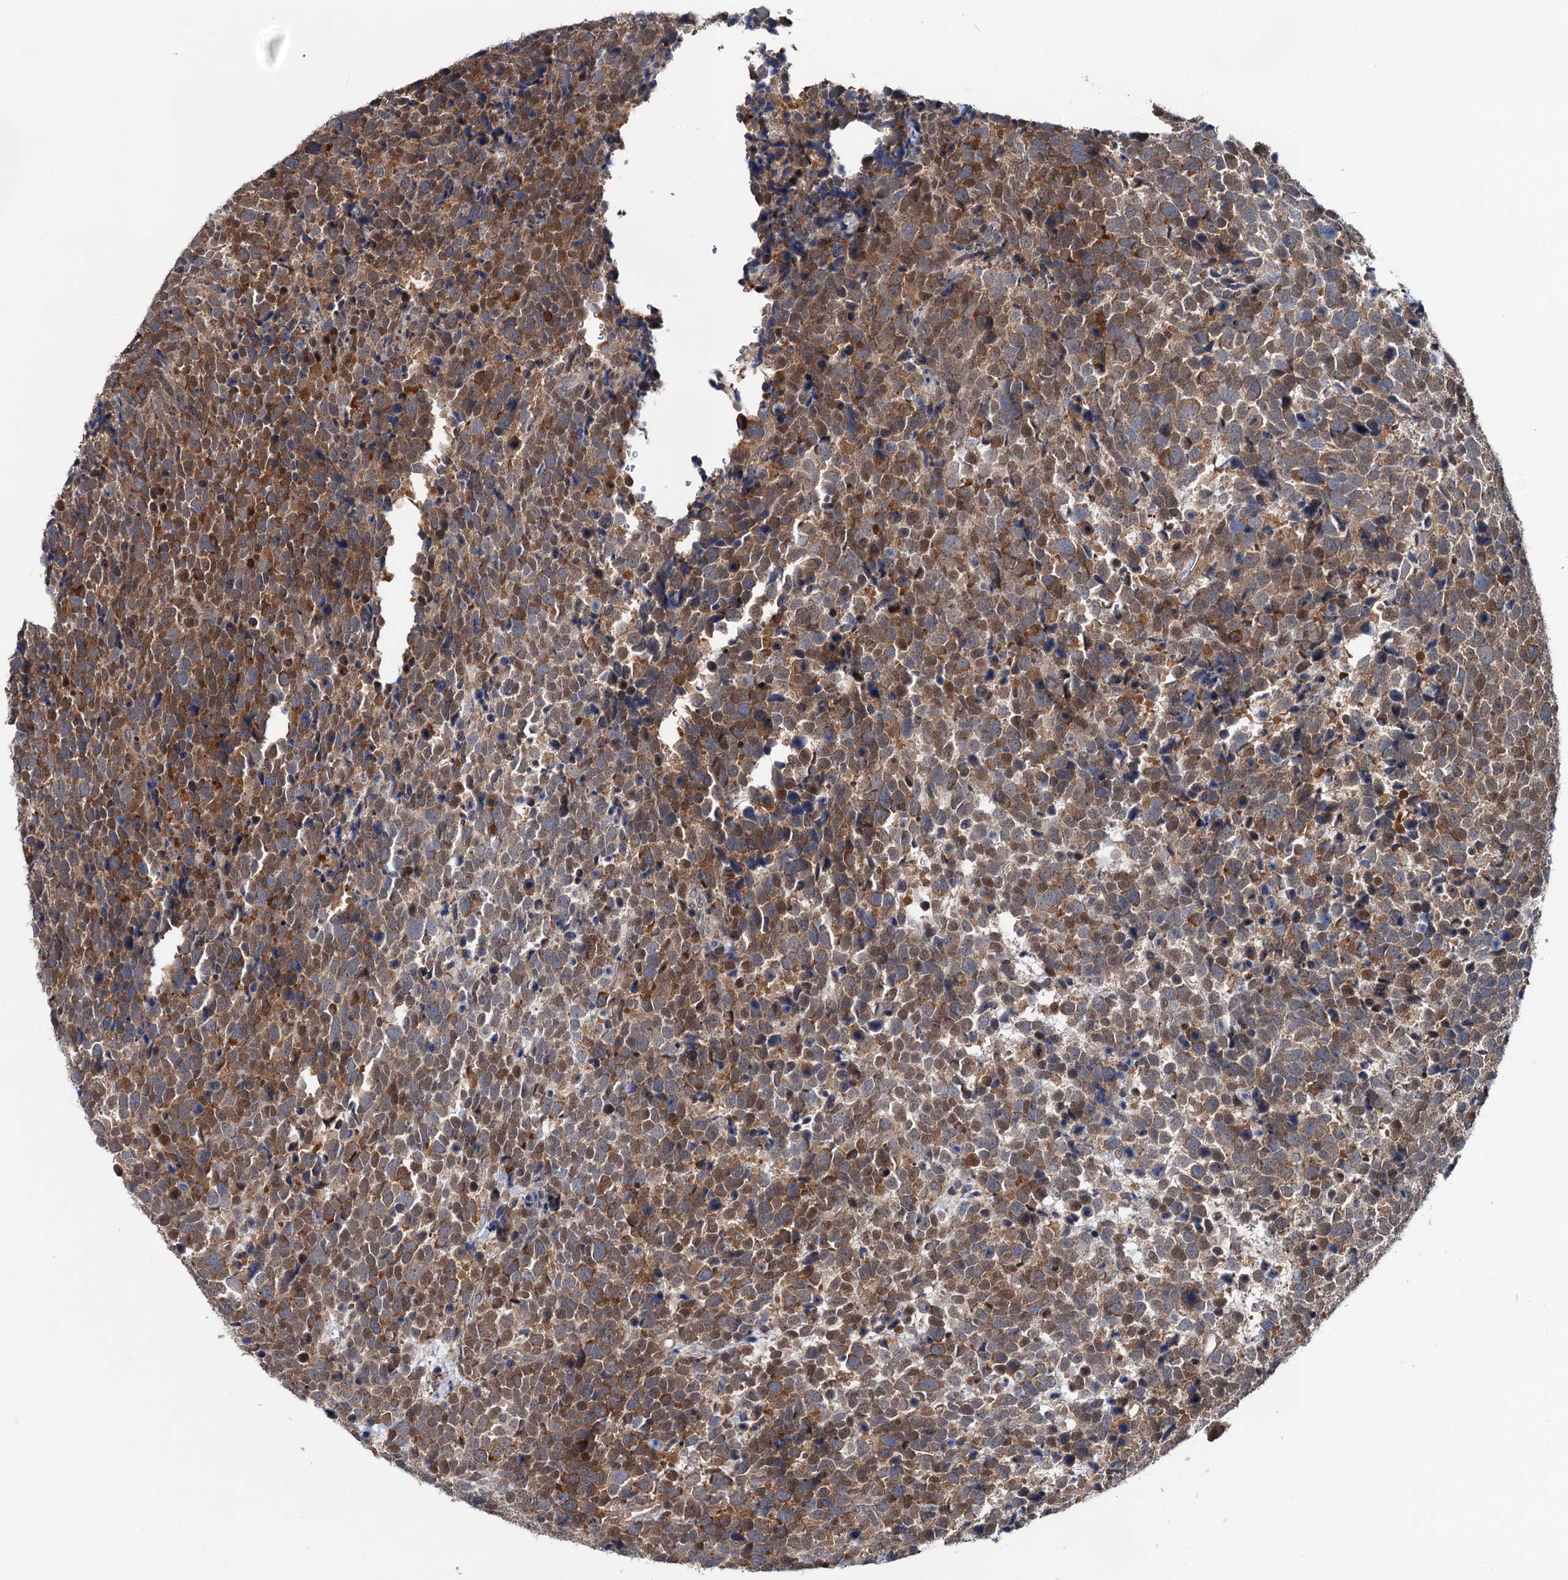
{"staining": {"intensity": "strong", "quantity": "25%-75%", "location": "cytoplasmic/membranous"}, "tissue": "urothelial cancer", "cell_type": "Tumor cells", "image_type": "cancer", "snomed": [{"axis": "morphology", "description": "Urothelial carcinoma, High grade"}, {"axis": "topography", "description": "Urinary bladder"}], "caption": "IHC micrograph of neoplastic tissue: human urothelial cancer stained using immunohistochemistry (IHC) displays high levels of strong protein expression localized specifically in the cytoplasmic/membranous of tumor cells, appearing as a cytoplasmic/membranous brown color.", "gene": "NCAPD2", "patient": {"sex": "female", "age": 82}}